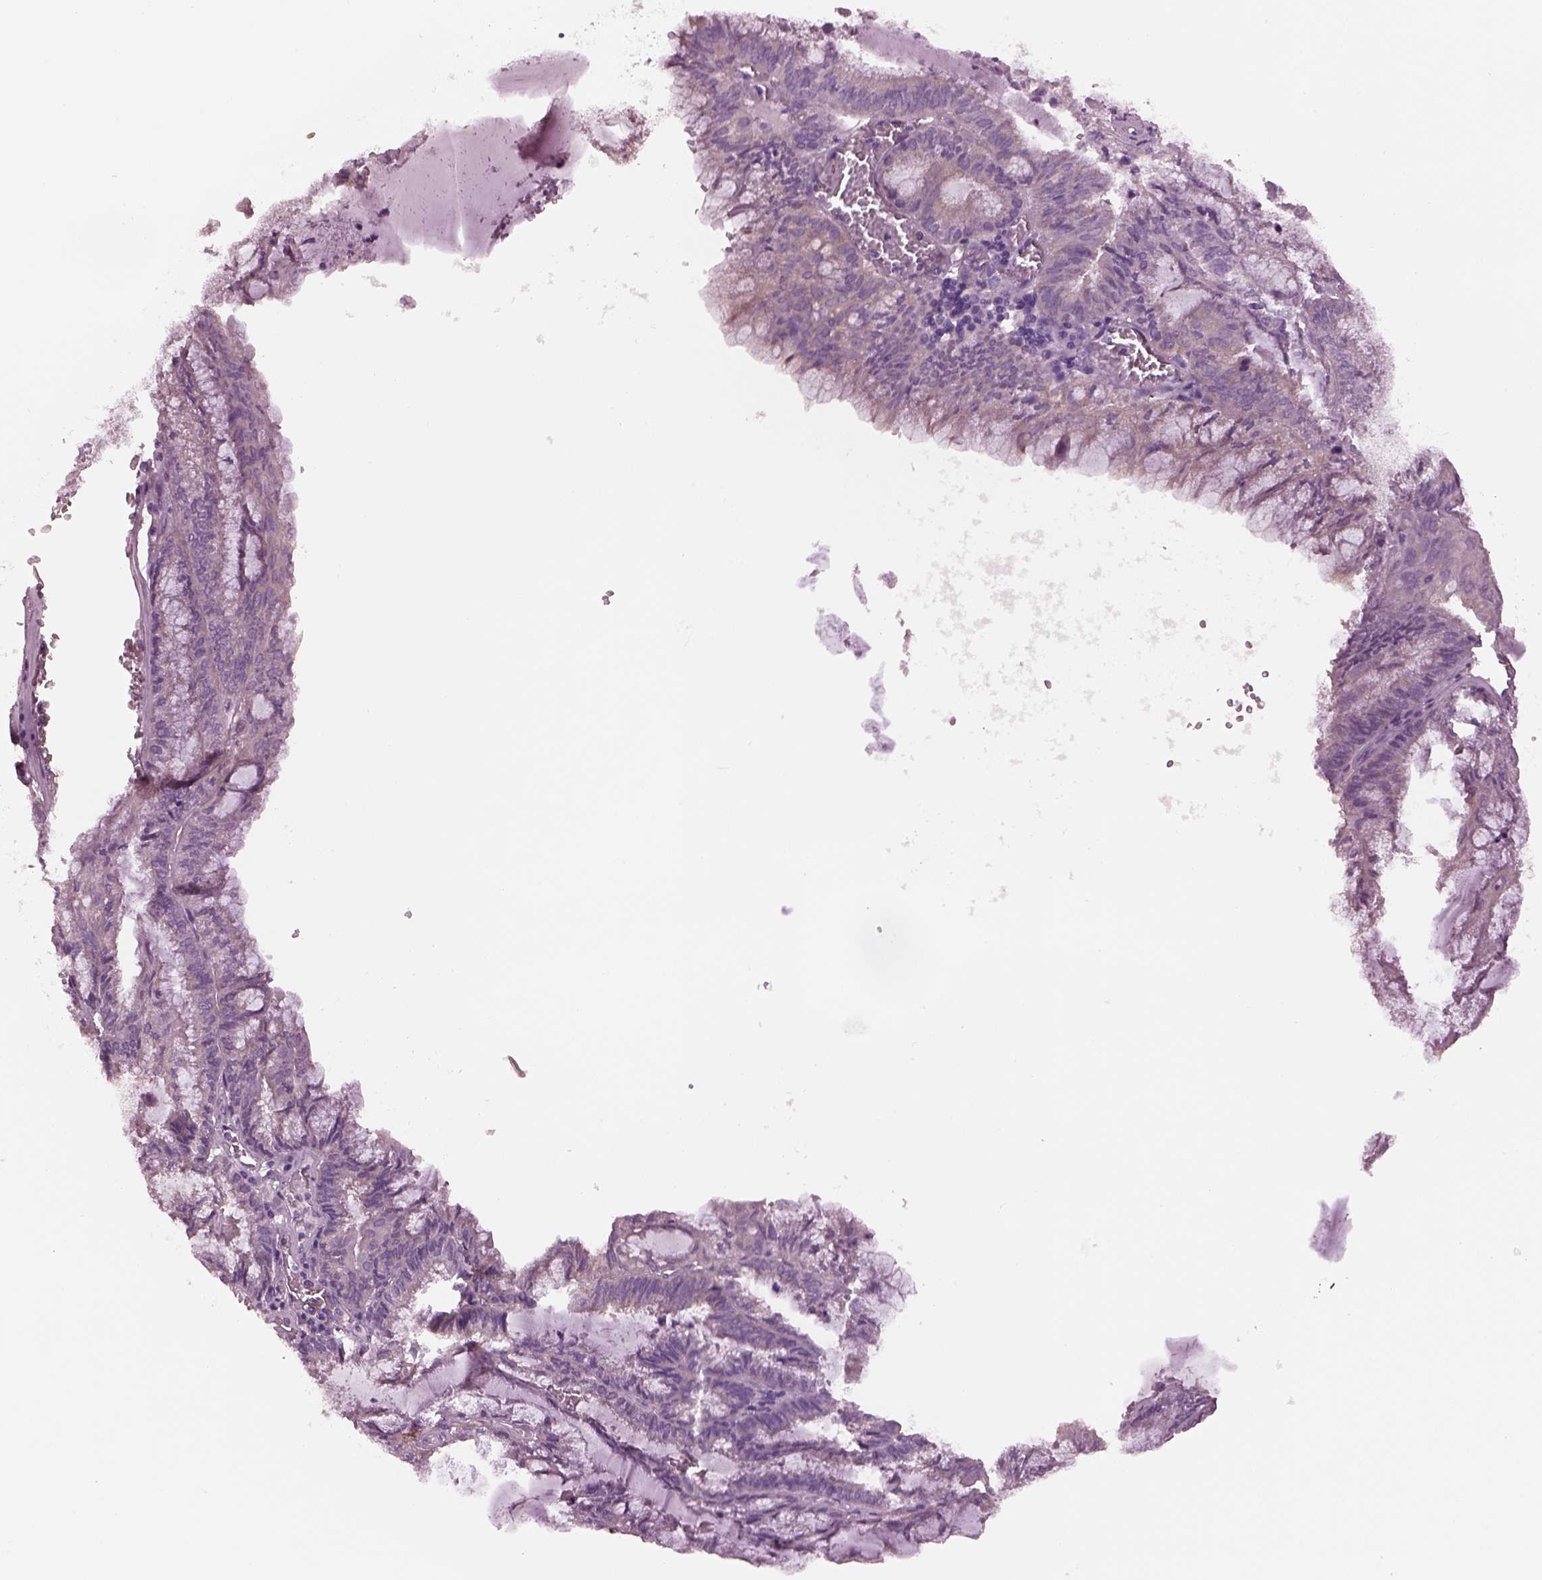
{"staining": {"intensity": "negative", "quantity": "none", "location": "none"}, "tissue": "endometrial cancer", "cell_type": "Tumor cells", "image_type": "cancer", "snomed": [{"axis": "morphology", "description": "Carcinoma, NOS"}, {"axis": "topography", "description": "Endometrium"}], "caption": "This is an immunohistochemistry photomicrograph of carcinoma (endometrial). There is no positivity in tumor cells.", "gene": "SHTN1", "patient": {"sex": "female", "age": 62}}